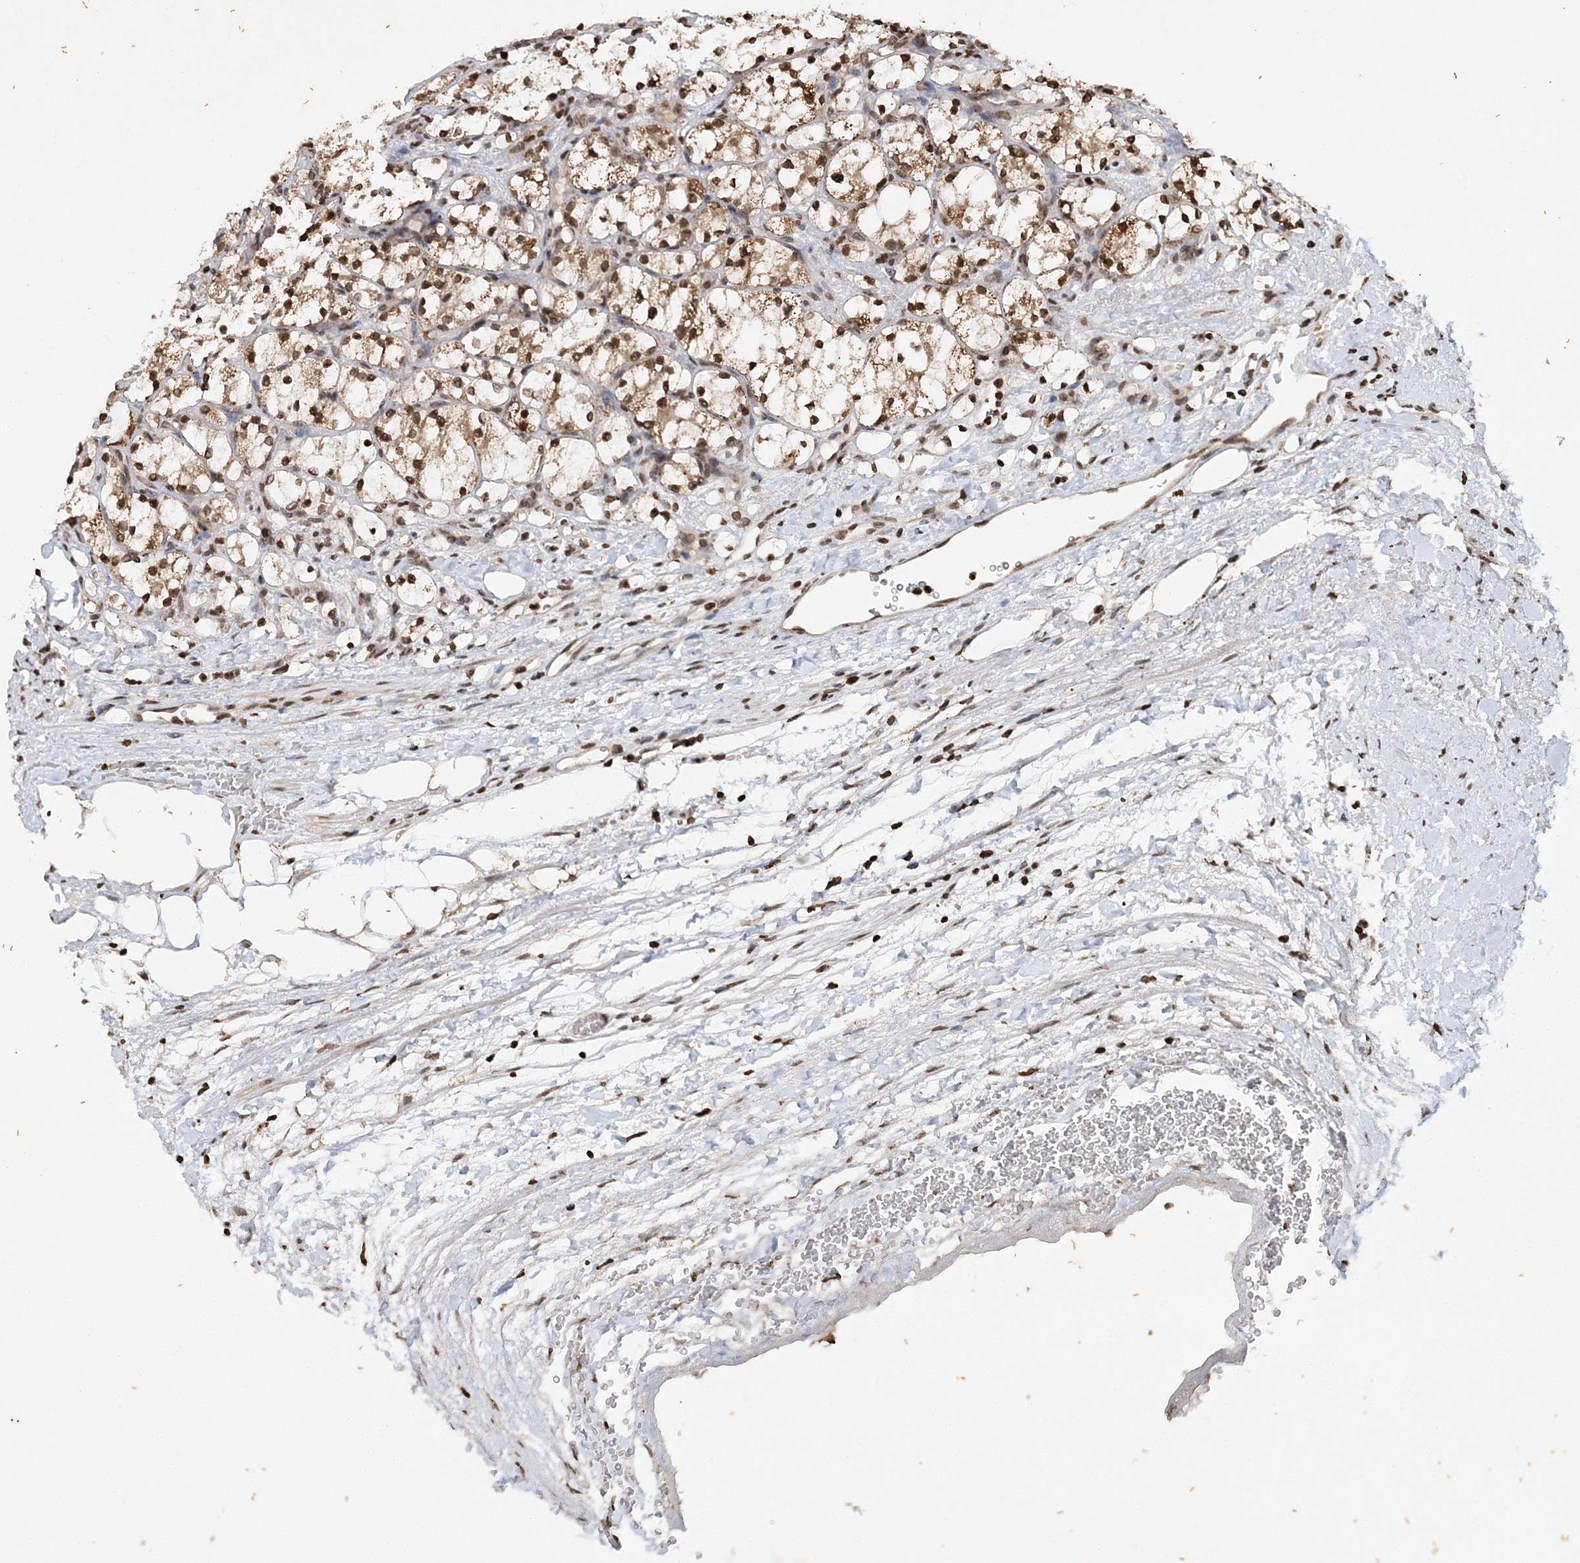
{"staining": {"intensity": "moderate", "quantity": ">75%", "location": "cytoplasmic/membranous,nuclear"}, "tissue": "renal cancer", "cell_type": "Tumor cells", "image_type": "cancer", "snomed": [{"axis": "morphology", "description": "Adenocarcinoma, NOS"}, {"axis": "topography", "description": "Kidney"}], "caption": "Immunohistochemical staining of human renal cancer (adenocarcinoma) displays medium levels of moderate cytoplasmic/membranous and nuclear staining in approximately >75% of tumor cells.", "gene": "NEDD9", "patient": {"sex": "female", "age": 69}}